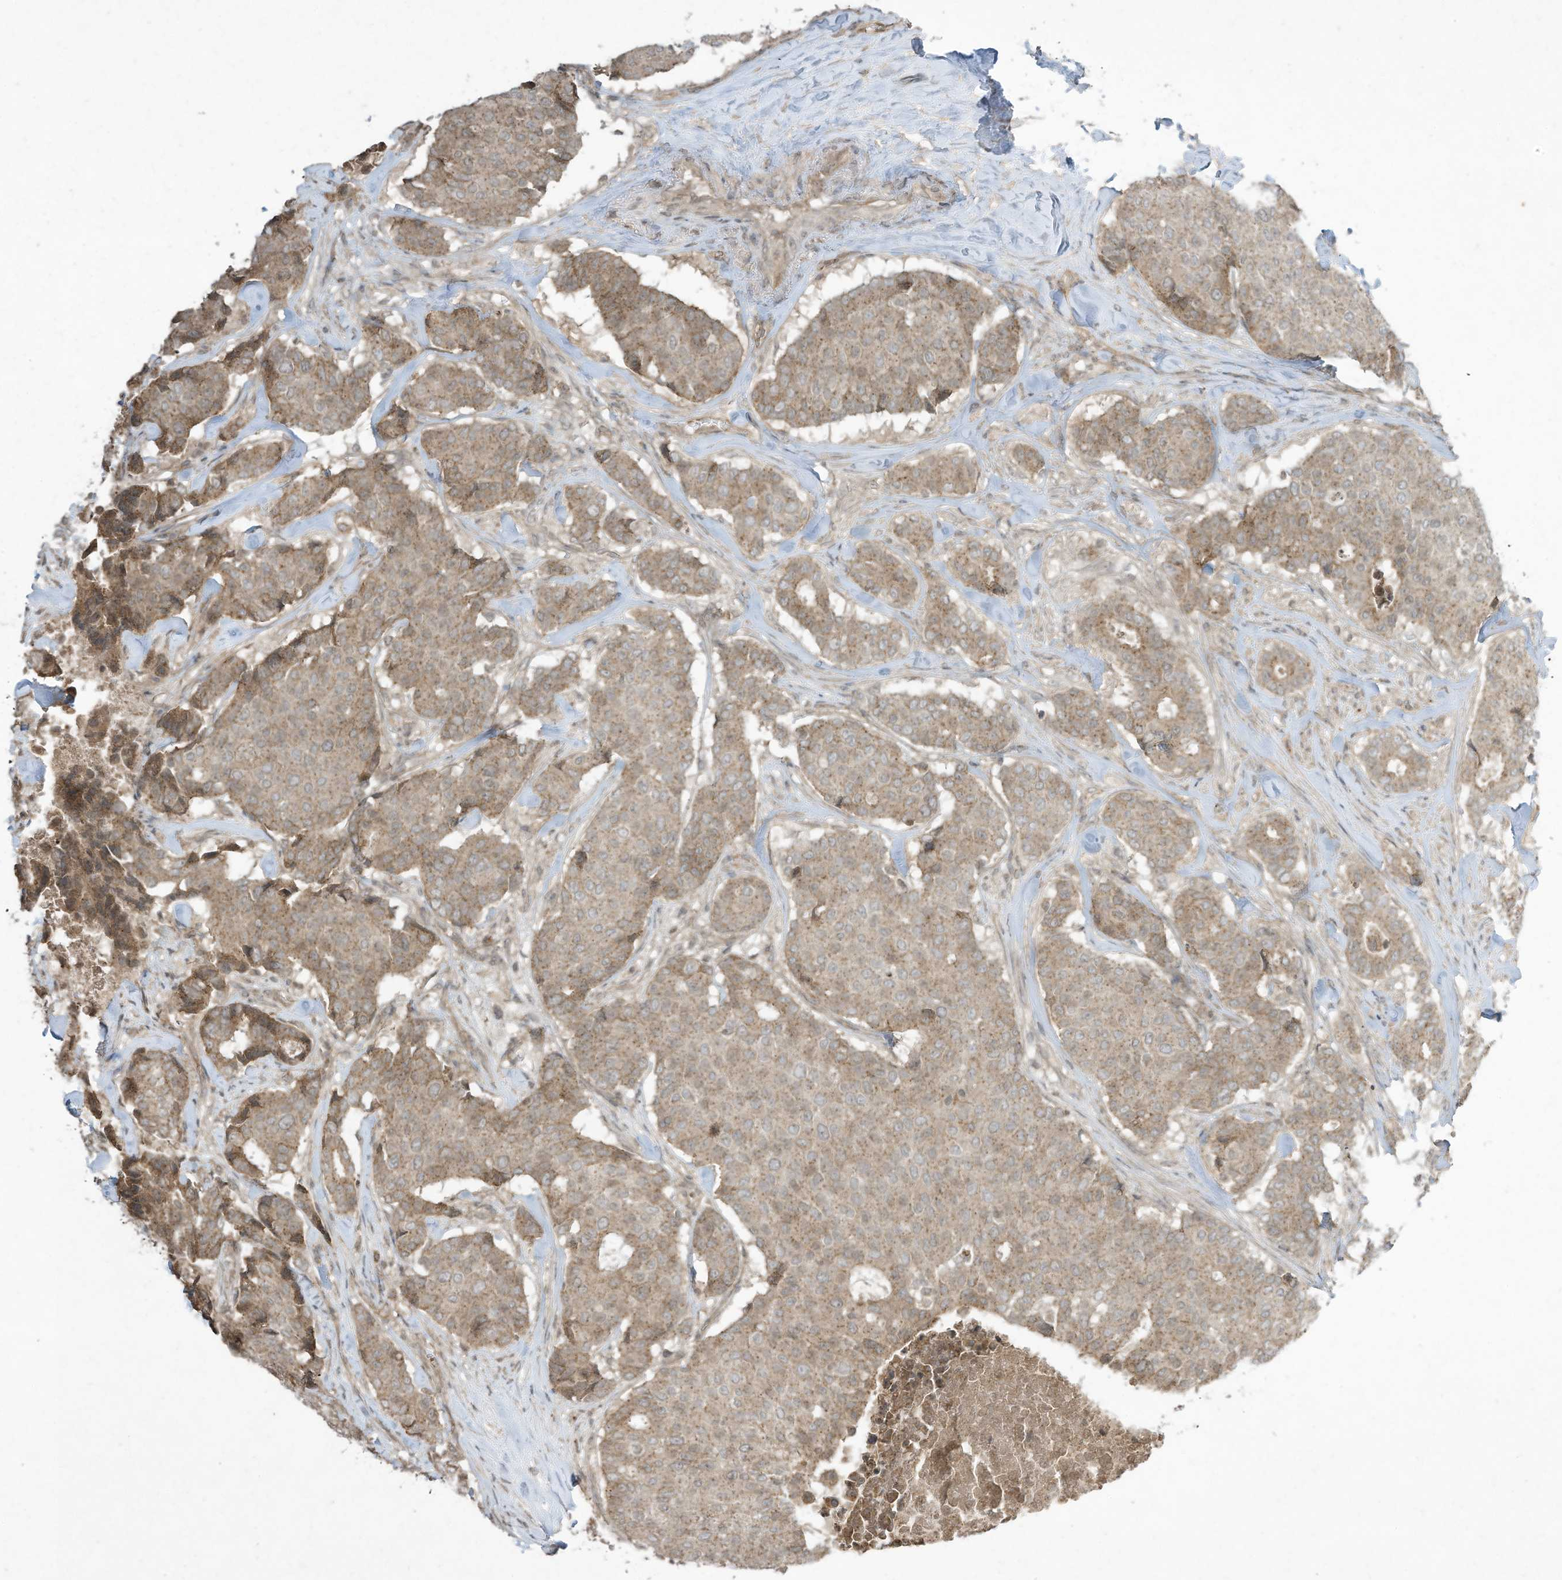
{"staining": {"intensity": "moderate", "quantity": ">75%", "location": "cytoplasmic/membranous"}, "tissue": "breast cancer", "cell_type": "Tumor cells", "image_type": "cancer", "snomed": [{"axis": "morphology", "description": "Duct carcinoma"}, {"axis": "topography", "description": "Breast"}], "caption": "This is a micrograph of immunohistochemistry (IHC) staining of breast cancer, which shows moderate expression in the cytoplasmic/membranous of tumor cells.", "gene": "MATN2", "patient": {"sex": "female", "age": 75}}